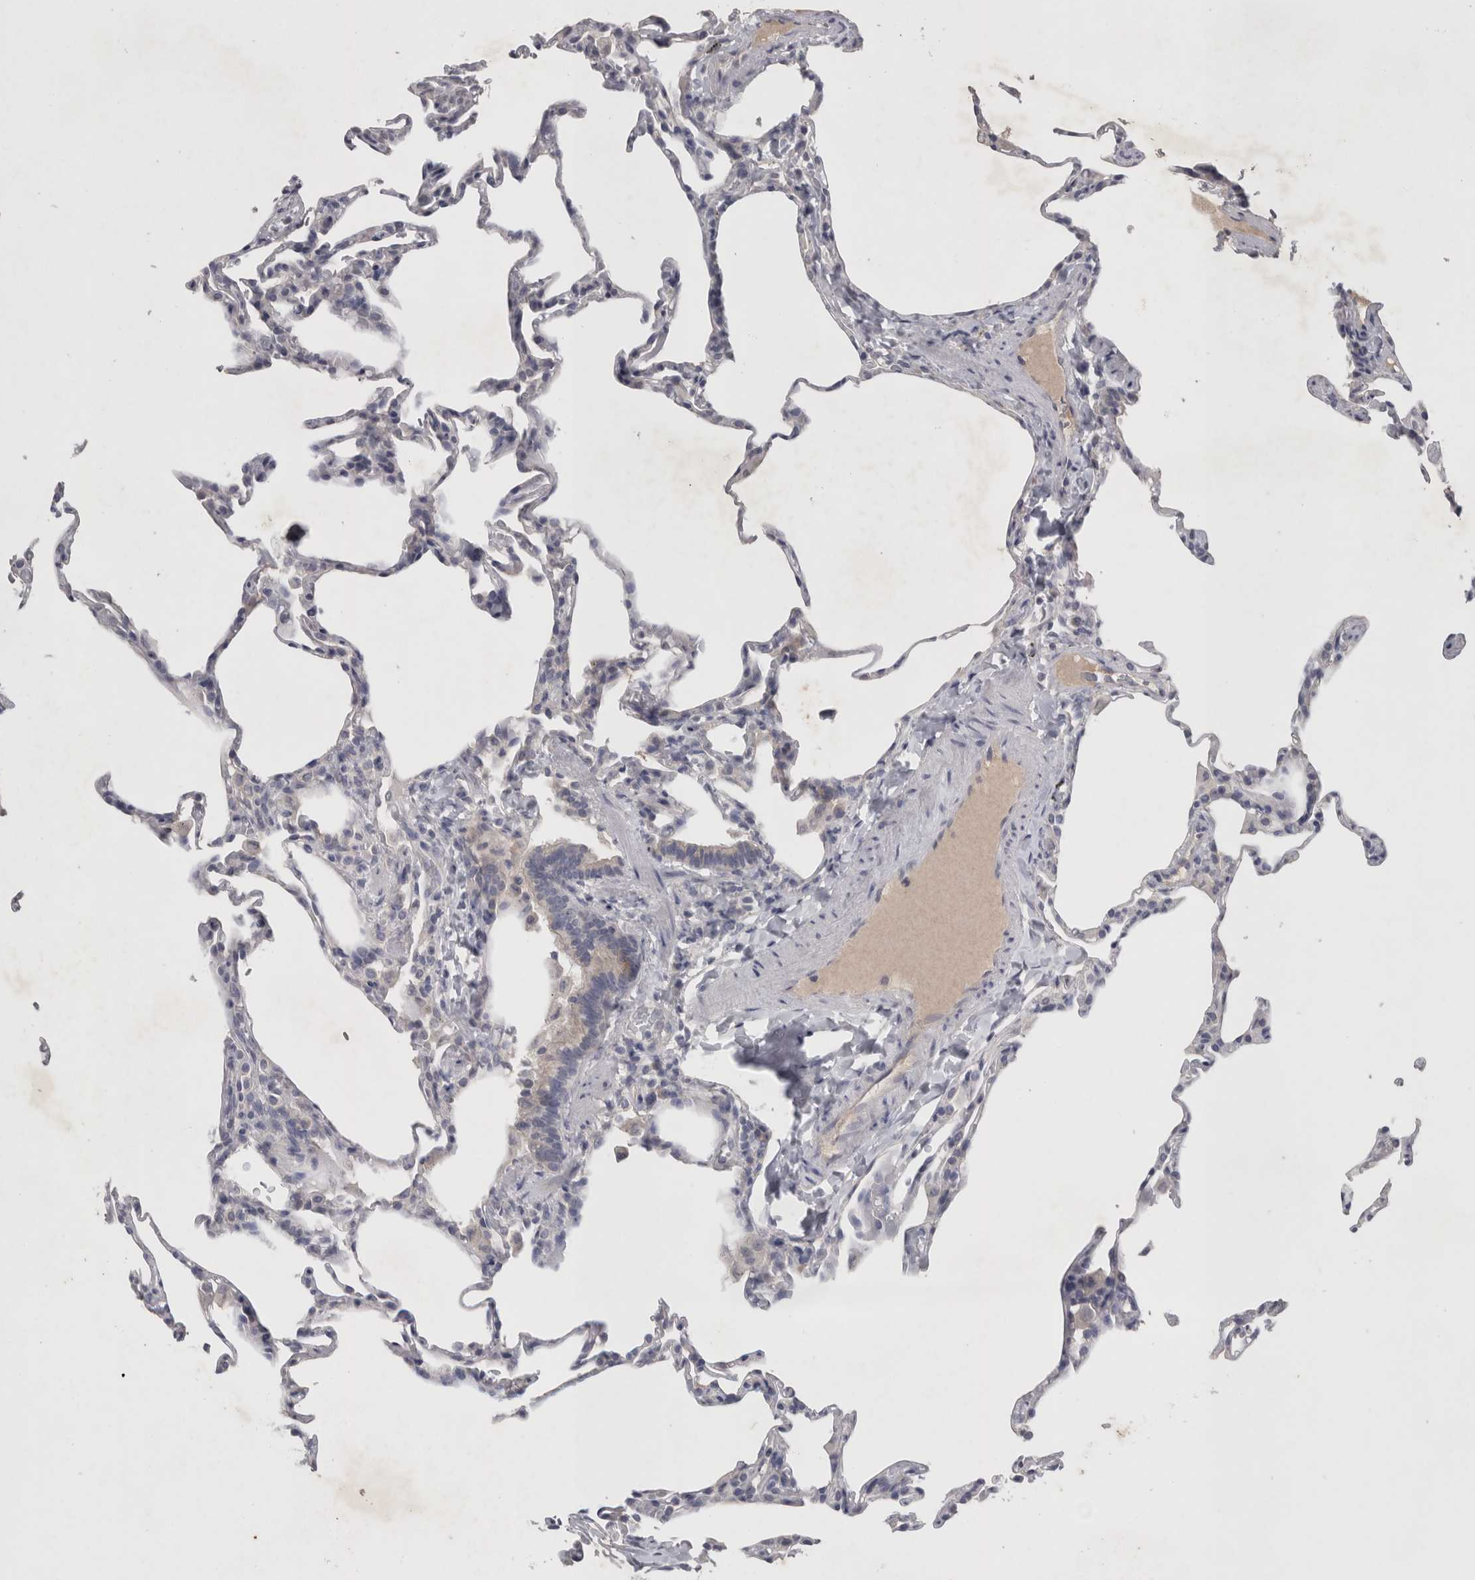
{"staining": {"intensity": "negative", "quantity": "none", "location": "none"}, "tissue": "lung", "cell_type": "Alveolar cells", "image_type": "normal", "snomed": [{"axis": "morphology", "description": "Normal tissue, NOS"}, {"axis": "topography", "description": "Lung"}], "caption": "Lung stained for a protein using immunohistochemistry (IHC) displays no expression alveolar cells.", "gene": "SLC22A11", "patient": {"sex": "male", "age": 20}}